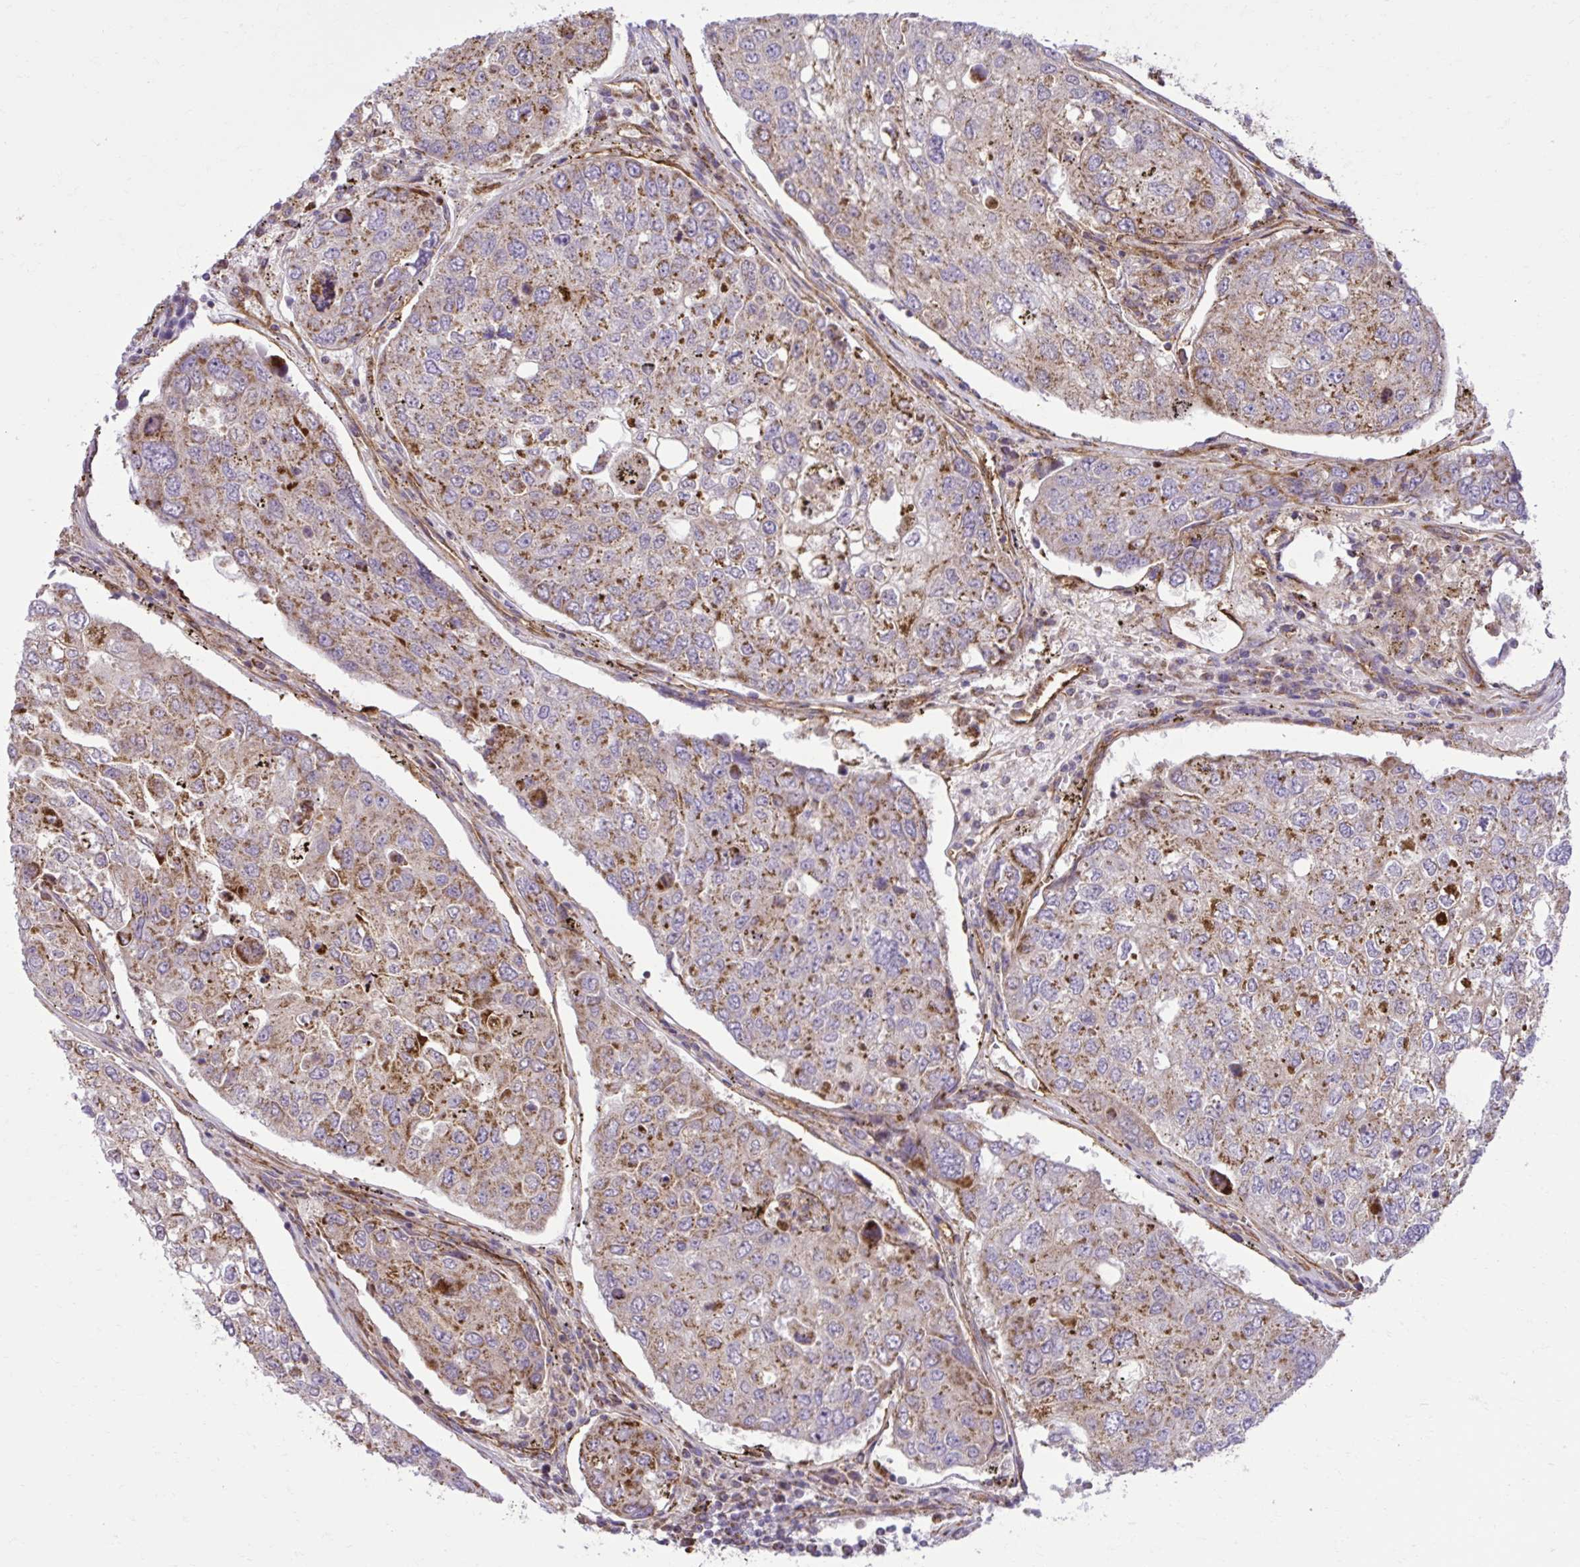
{"staining": {"intensity": "moderate", "quantity": "25%-75%", "location": "cytoplasmic/membranous"}, "tissue": "urothelial cancer", "cell_type": "Tumor cells", "image_type": "cancer", "snomed": [{"axis": "morphology", "description": "Urothelial carcinoma, High grade"}, {"axis": "topography", "description": "Lymph node"}, {"axis": "topography", "description": "Urinary bladder"}], "caption": "Human urothelial cancer stained for a protein (brown) reveals moderate cytoplasmic/membranous positive staining in about 25%-75% of tumor cells.", "gene": "LIMS1", "patient": {"sex": "male", "age": 51}}